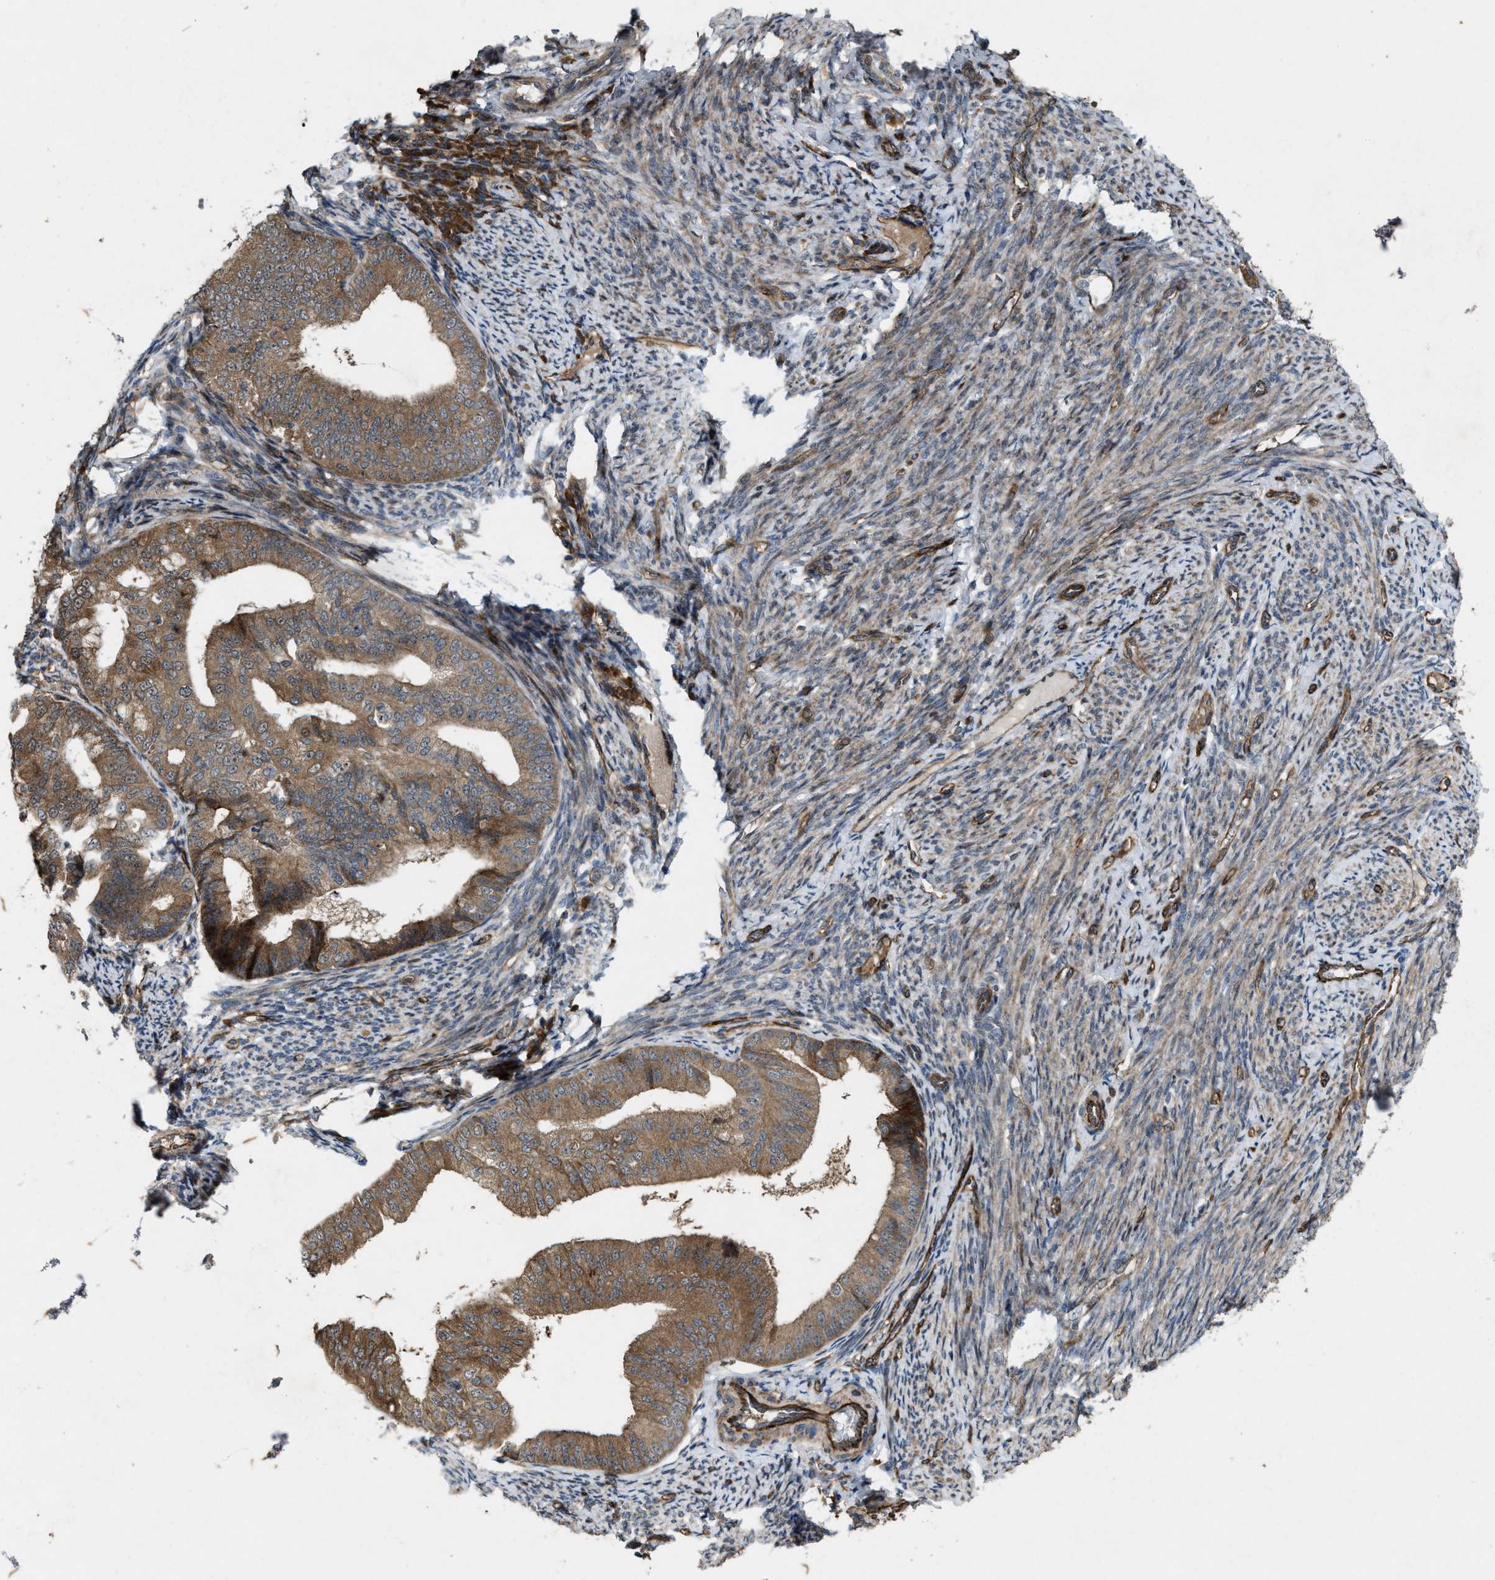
{"staining": {"intensity": "moderate", "quantity": ">75%", "location": "cytoplasmic/membranous"}, "tissue": "endometrial cancer", "cell_type": "Tumor cells", "image_type": "cancer", "snomed": [{"axis": "morphology", "description": "Adenocarcinoma, NOS"}, {"axis": "topography", "description": "Endometrium"}], "caption": "This micrograph displays endometrial cancer stained with immunohistochemistry (IHC) to label a protein in brown. The cytoplasmic/membranous of tumor cells show moderate positivity for the protein. Nuclei are counter-stained blue.", "gene": "LRRC72", "patient": {"sex": "female", "age": 63}}